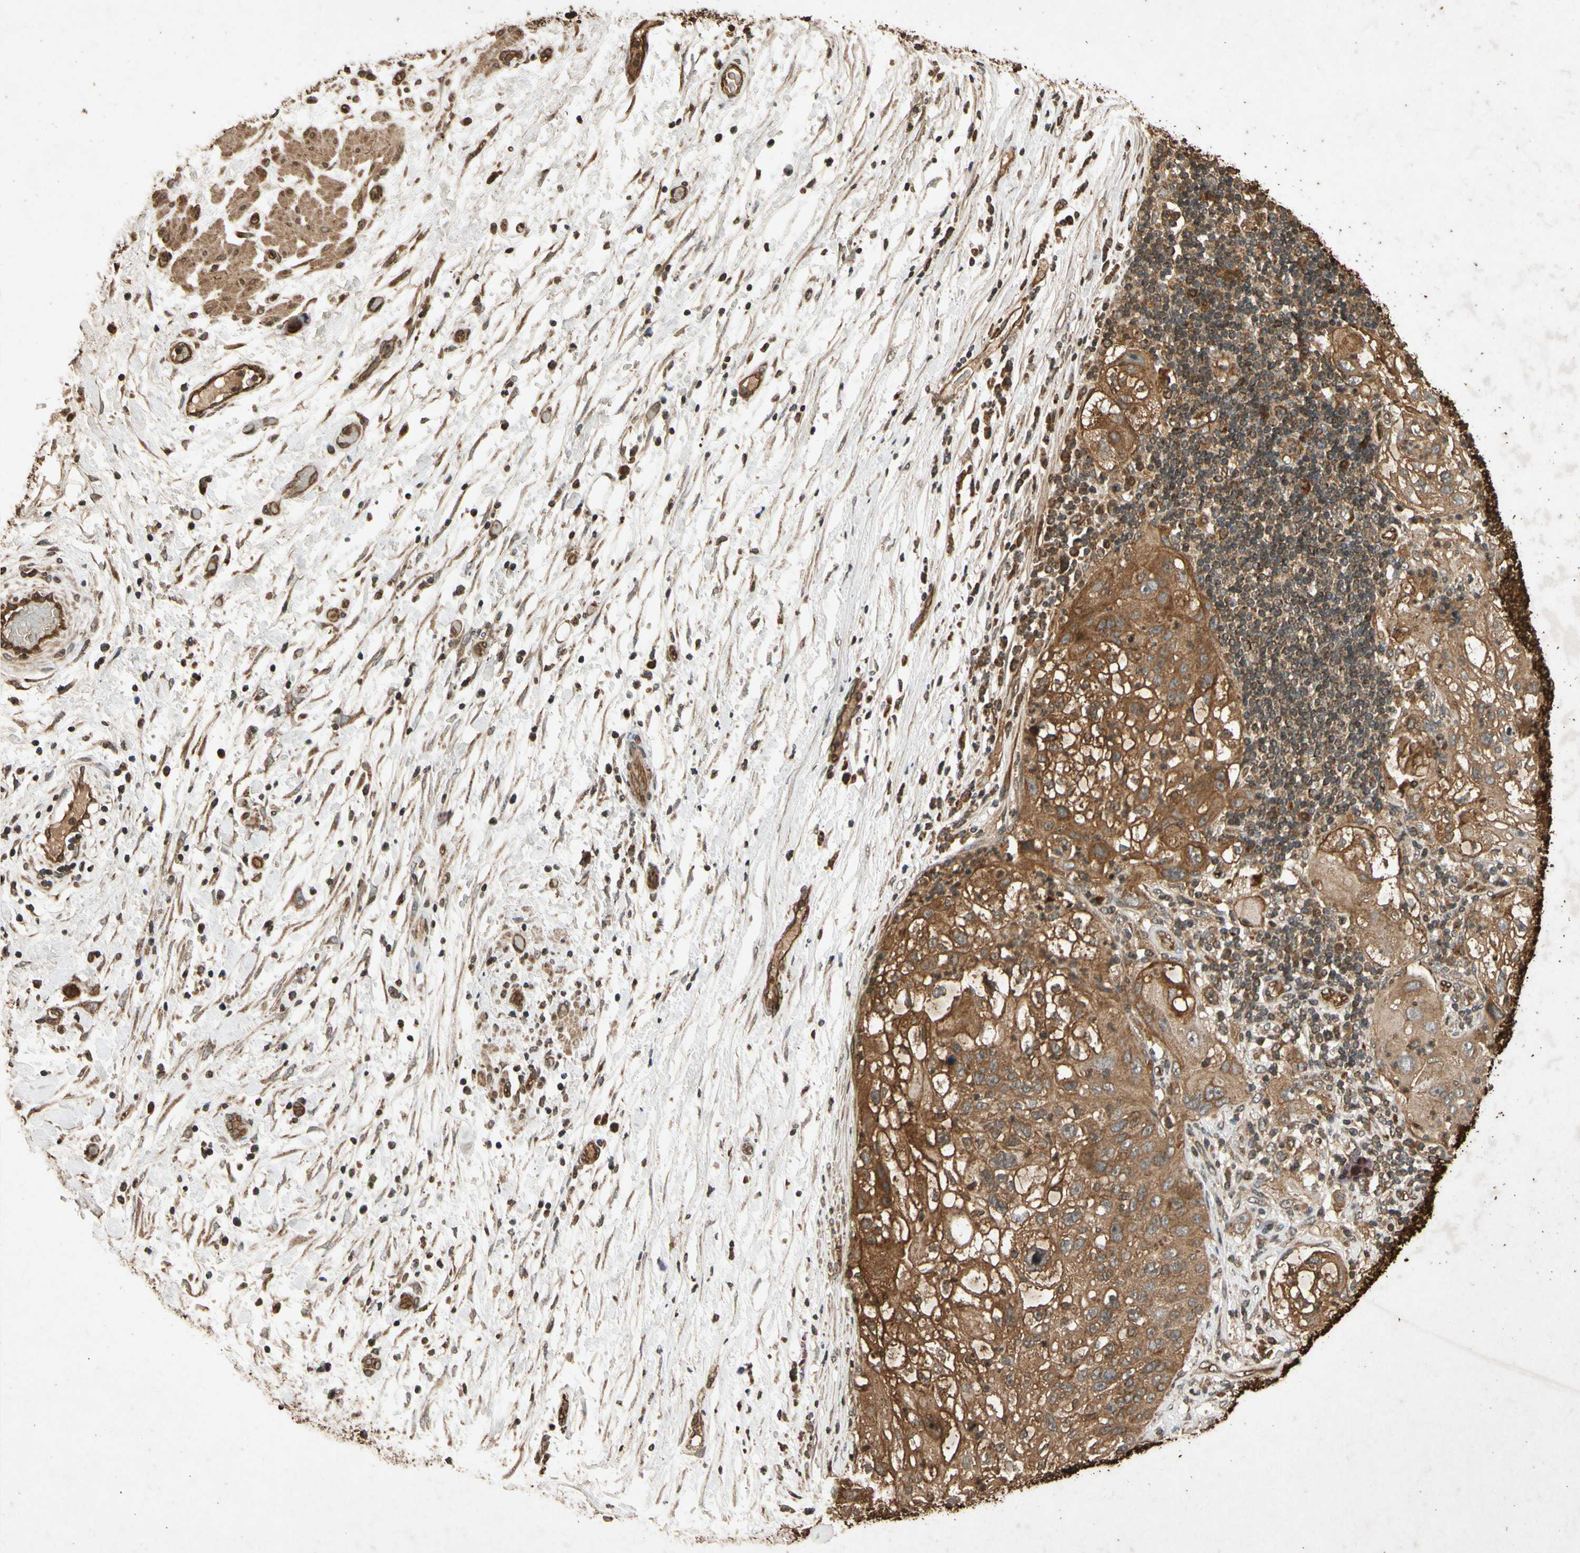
{"staining": {"intensity": "strong", "quantity": ">75%", "location": "cytoplasmic/membranous"}, "tissue": "lung cancer", "cell_type": "Tumor cells", "image_type": "cancer", "snomed": [{"axis": "morphology", "description": "Inflammation, NOS"}, {"axis": "morphology", "description": "Squamous cell carcinoma, NOS"}, {"axis": "topography", "description": "Lymph node"}, {"axis": "topography", "description": "Soft tissue"}, {"axis": "topography", "description": "Lung"}], "caption": "Lung cancer stained for a protein demonstrates strong cytoplasmic/membranous positivity in tumor cells.", "gene": "TXN2", "patient": {"sex": "male", "age": 66}}